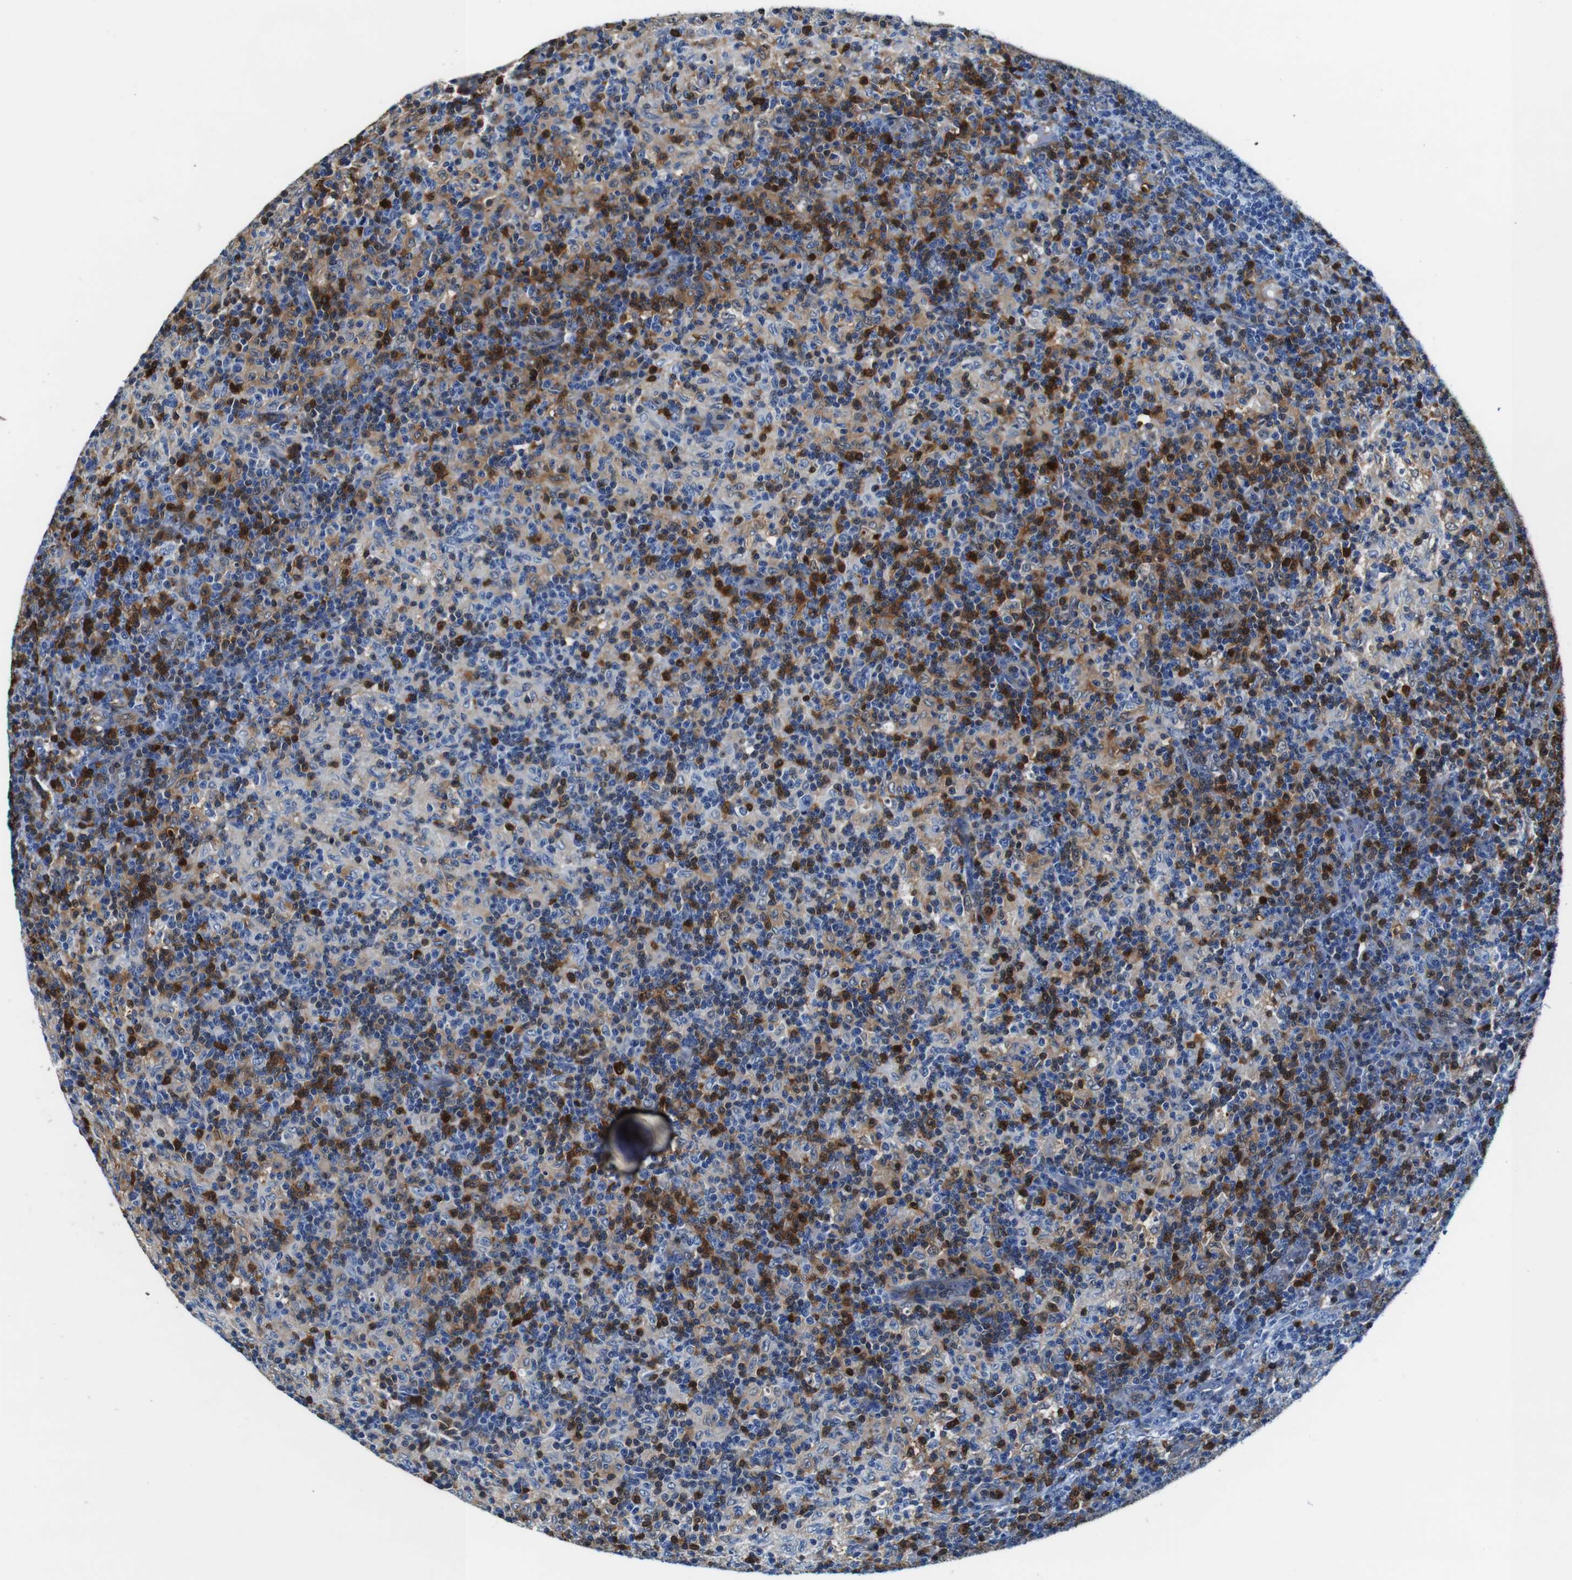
{"staining": {"intensity": "negative", "quantity": "none", "location": "none"}, "tissue": "lymph node", "cell_type": "Germinal center cells", "image_type": "normal", "snomed": [{"axis": "morphology", "description": "Normal tissue, NOS"}, {"axis": "morphology", "description": "Inflammation, NOS"}, {"axis": "topography", "description": "Lymph node"}], "caption": "Germinal center cells are negative for brown protein staining in benign lymph node. (DAB (3,3'-diaminobenzidine) immunohistochemistry (IHC) visualized using brightfield microscopy, high magnification).", "gene": "ANXA1", "patient": {"sex": "male", "age": 55}}